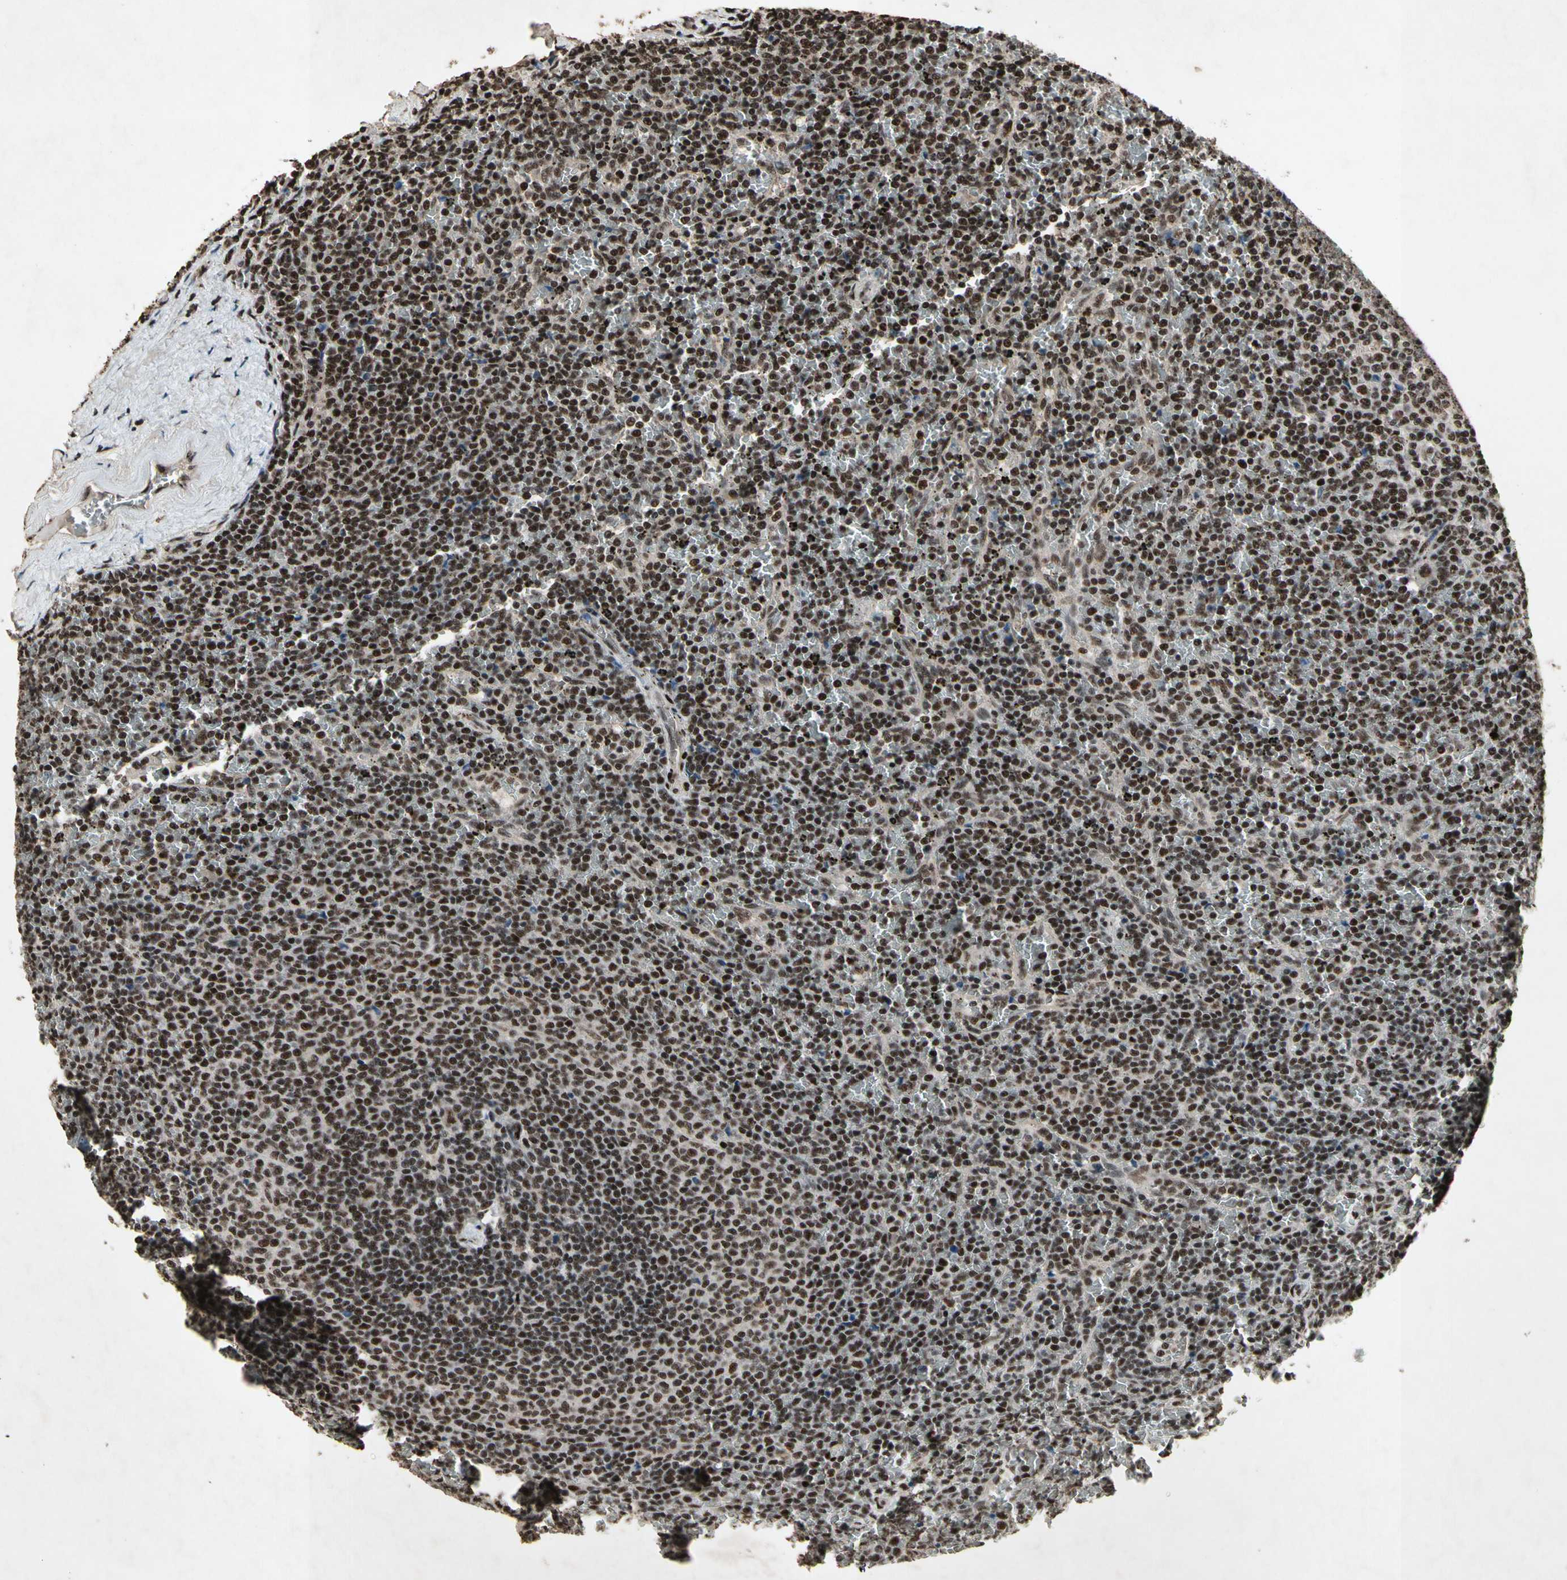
{"staining": {"intensity": "strong", "quantity": ">75%", "location": "nuclear"}, "tissue": "lymphoma", "cell_type": "Tumor cells", "image_type": "cancer", "snomed": [{"axis": "morphology", "description": "Malignant lymphoma, non-Hodgkin's type, Low grade"}, {"axis": "topography", "description": "Spleen"}], "caption": "A high-resolution histopathology image shows immunohistochemistry staining of lymphoma, which shows strong nuclear expression in about >75% of tumor cells.", "gene": "TBX2", "patient": {"sex": "female", "age": 77}}